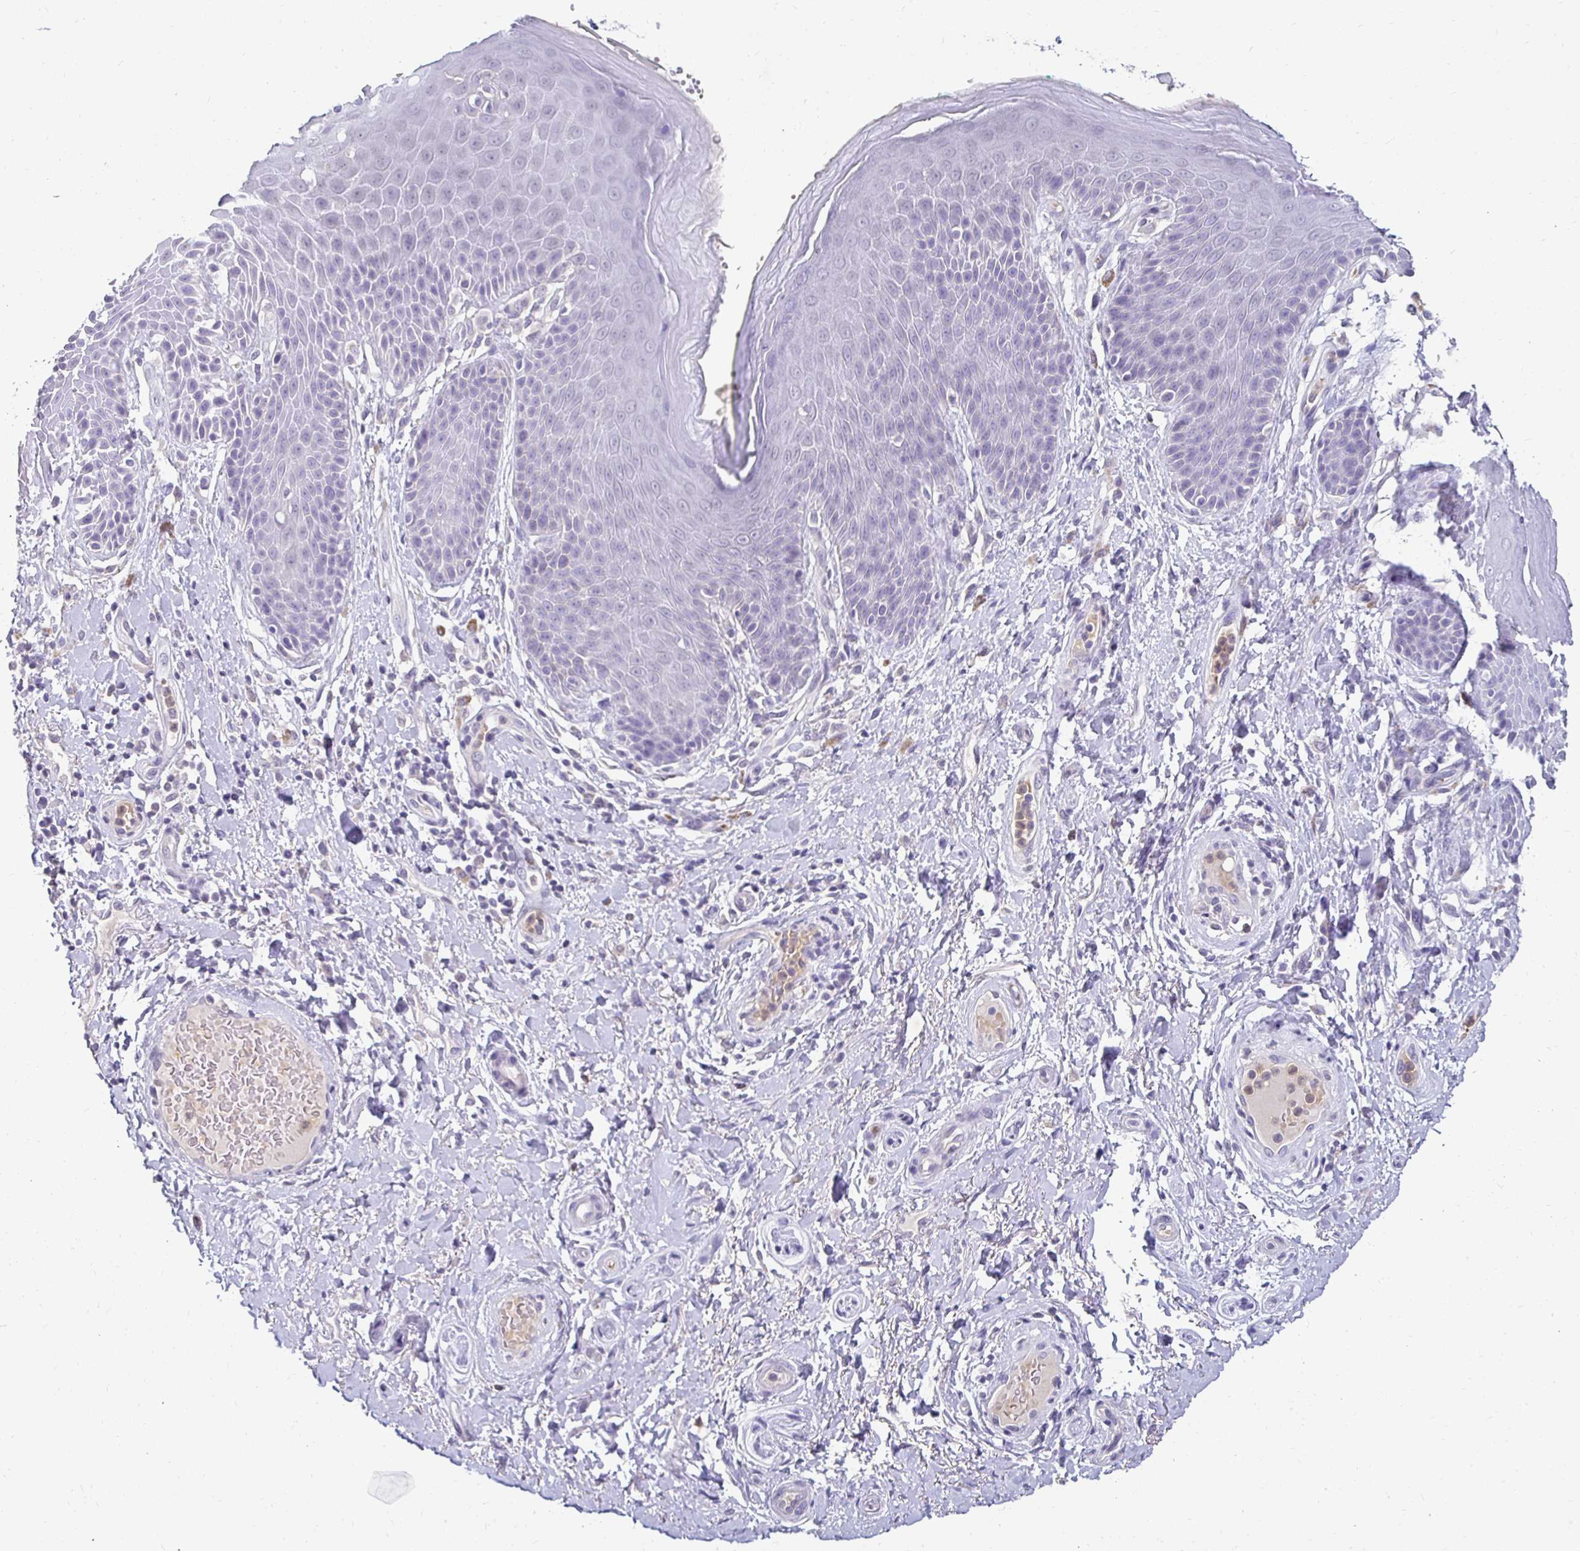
{"staining": {"intensity": "negative", "quantity": "none", "location": "none"}, "tissue": "skin", "cell_type": "Epidermal cells", "image_type": "normal", "snomed": [{"axis": "morphology", "description": "Normal tissue, NOS"}, {"axis": "topography", "description": "Anal"}, {"axis": "topography", "description": "Peripheral nerve tissue"}], "caption": "Unremarkable skin was stained to show a protein in brown. There is no significant expression in epidermal cells. The staining was performed using DAB to visualize the protein expression in brown, while the nuclei were stained in blue with hematoxylin (Magnification: 20x).", "gene": "GK2", "patient": {"sex": "male", "age": 51}}